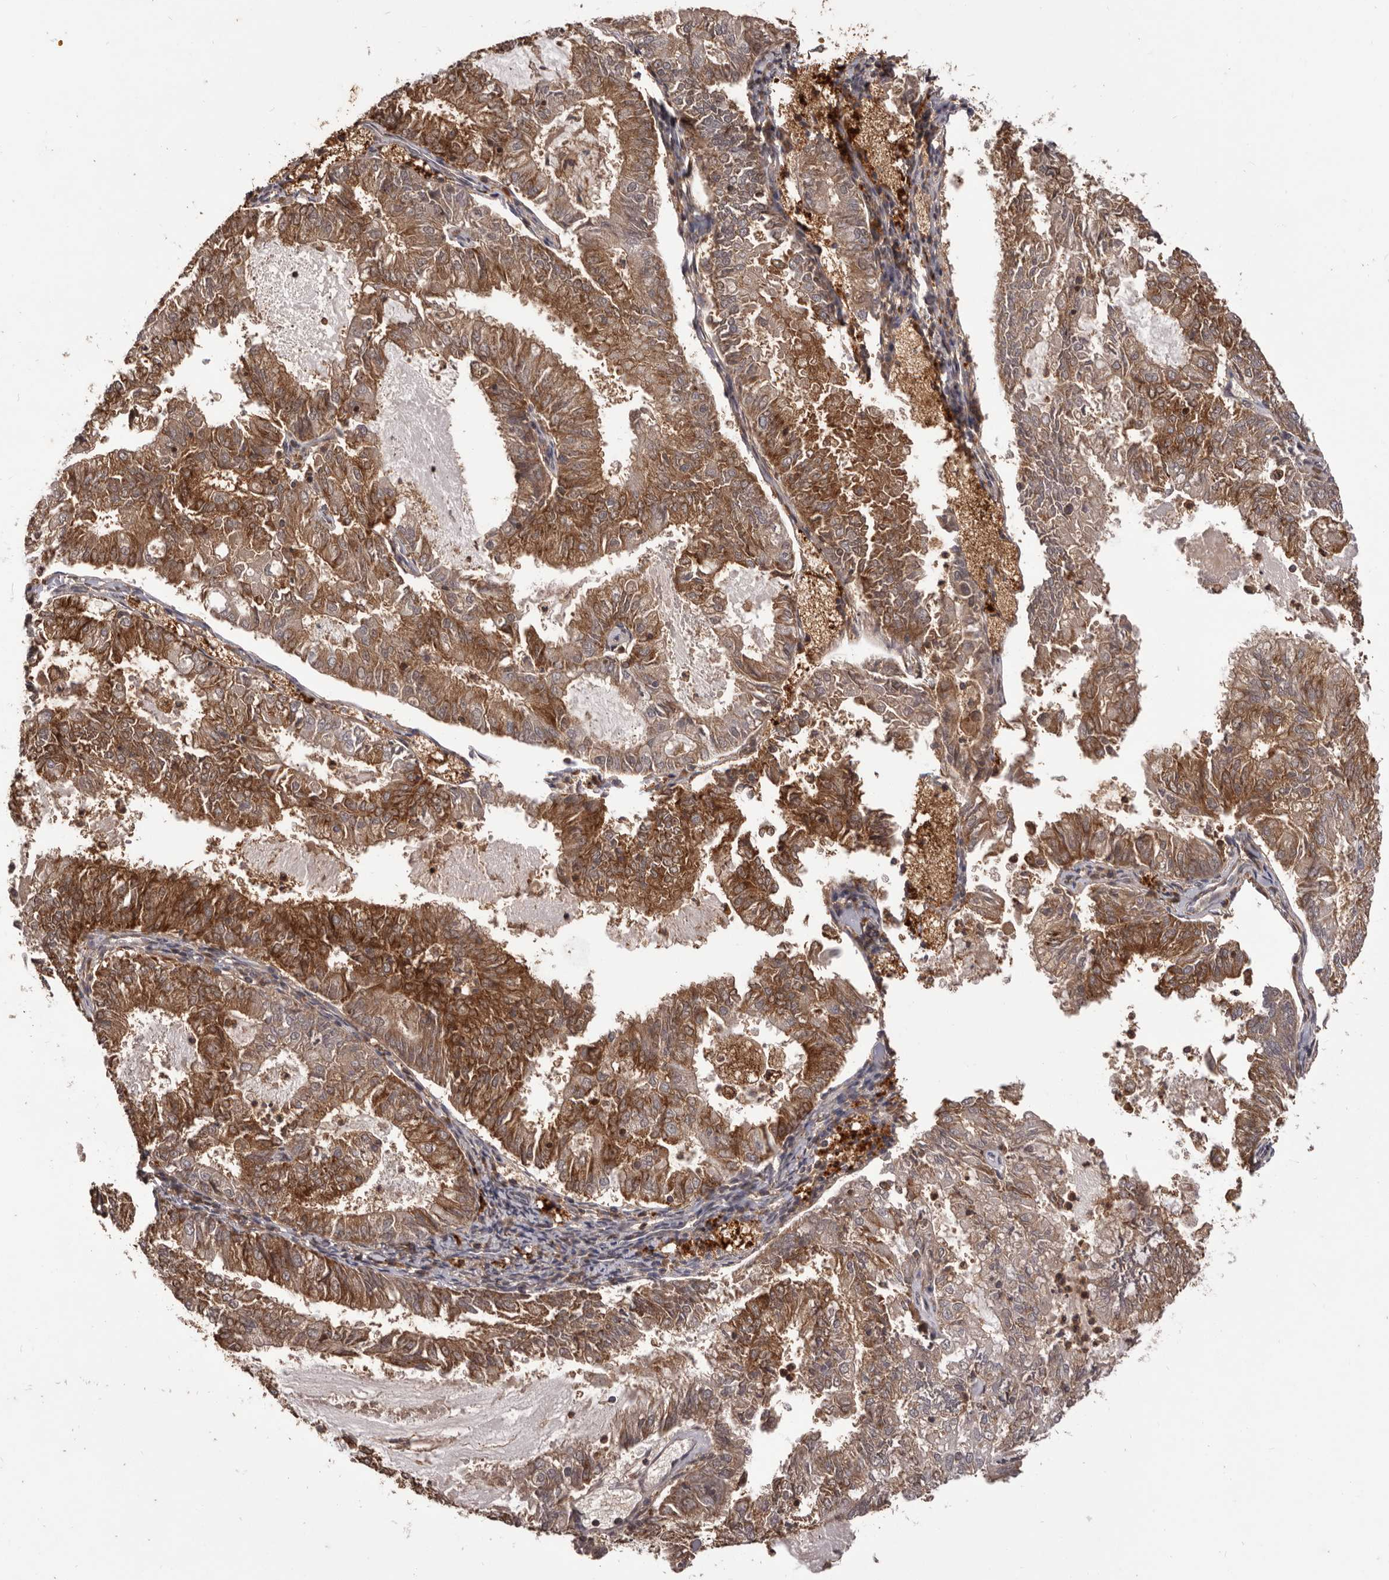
{"staining": {"intensity": "moderate", "quantity": ">75%", "location": "cytoplasmic/membranous"}, "tissue": "endometrial cancer", "cell_type": "Tumor cells", "image_type": "cancer", "snomed": [{"axis": "morphology", "description": "Adenocarcinoma, NOS"}, {"axis": "topography", "description": "Endometrium"}], "caption": "IHC histopathology image of endometrial adenocarcinoma stained for a protein (brown), which exhibits medium levels of moderate cytoplasmic/membranous staining in approximately >75% of tumor cells.", "gene": "GLIPR2", "patient": {"sex": "female", "age": 57}}